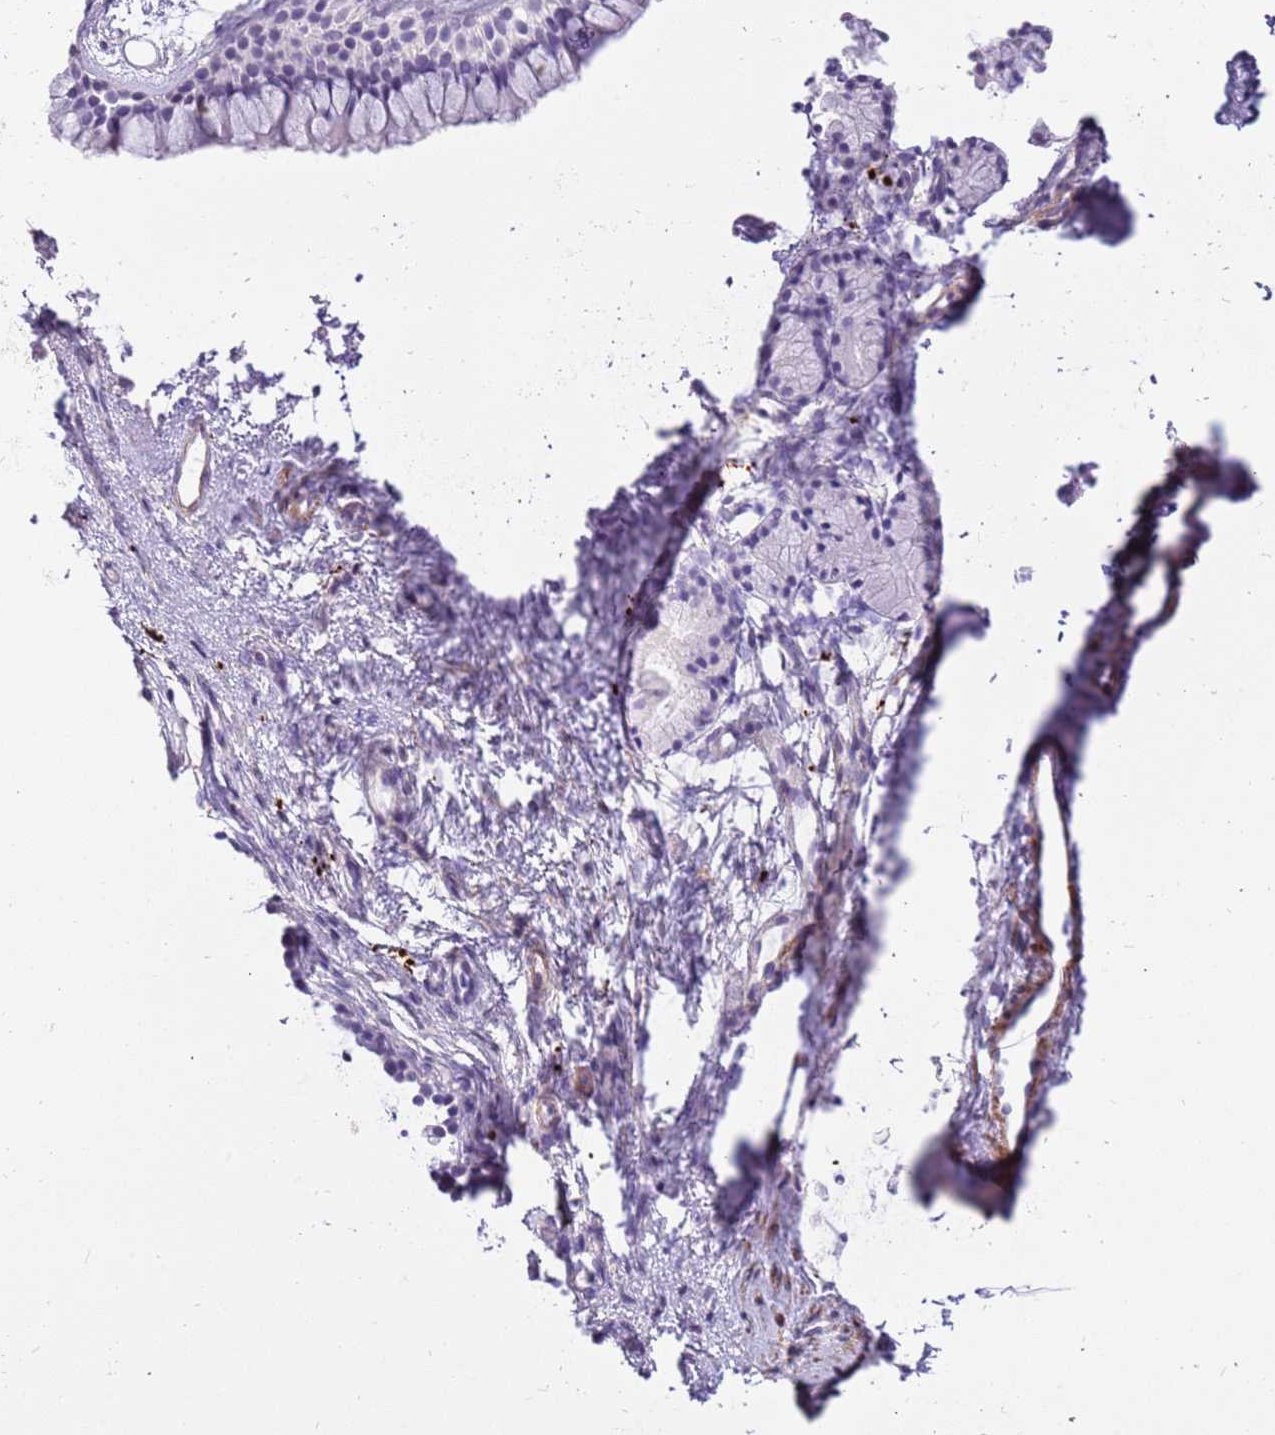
{"staining": {"intensity": "negative", "quantity": "none", "location": "none"}, "tissue": "nasopharynx", "cell_type": "Respiratory epithelial cells", "image_type": "normal", "snomed": [{"axis": "morphology", "description": "Normal tissue, NOS"}, {"axis": "topography", "description": "Nasopharynx"}], "caption": "This histopathology image is of unremarkable nasopharynx stained with immunohistochemistry (IHC) to label a protein in brown with the nuclei are counter-stained blue. There is no positivity in respiratory epithelial cells. Nuclei are stained in blue.", "gene": "PCGF2", "patient": {"sex": "male", "age": 82}}